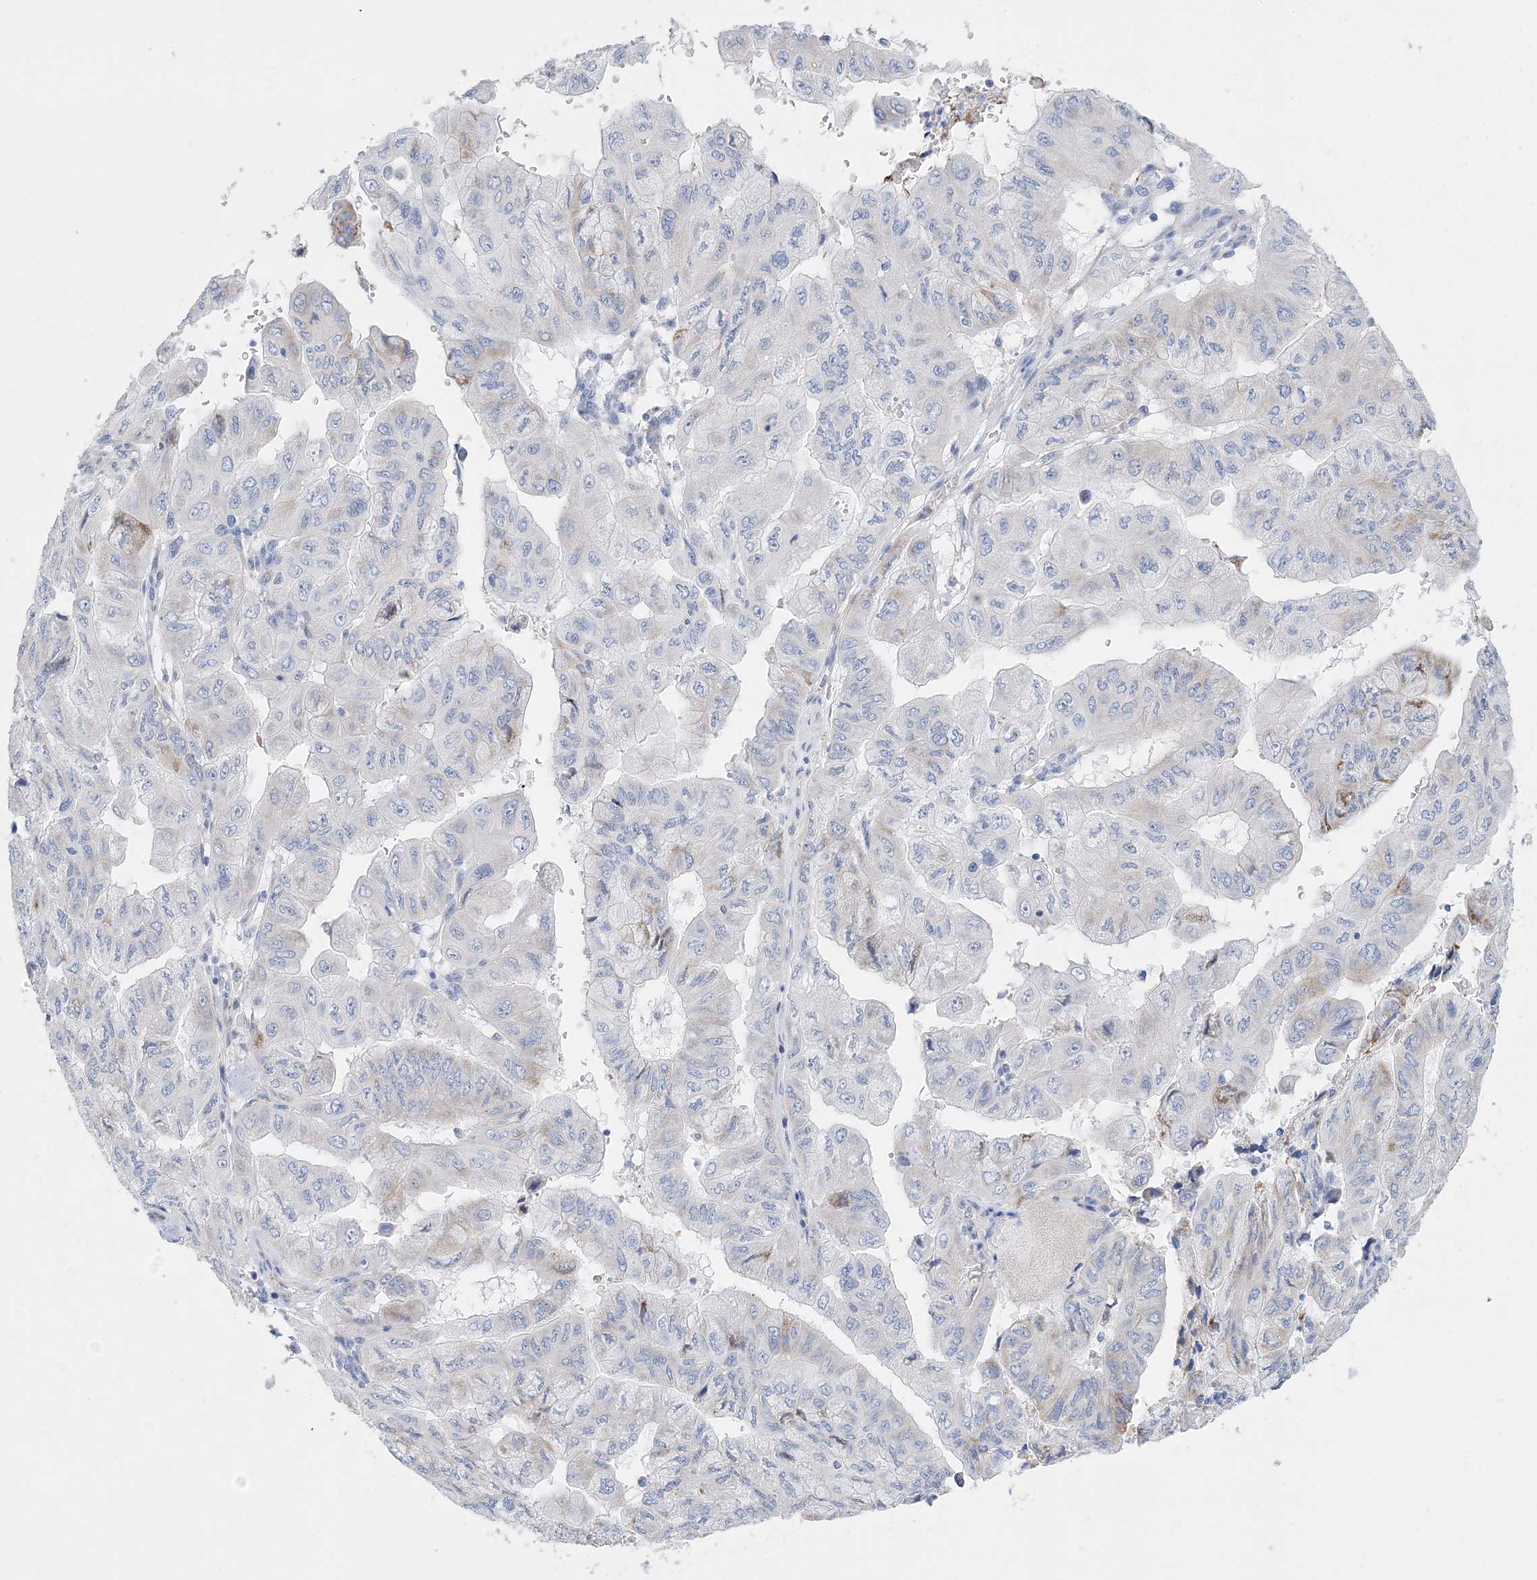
{"staining": {"intensity": "weak", "quantity": "<25%", "location": "cytoplasmic/membranous"}, "tissue": "pancreatic cancer", "cell_type": "Tumor cells", "image_type": "cancer", "snomed": [{"axis": "morphology", "description": "Adenocarcinoma, NOS"}, {"axis": "topography", "description": "Pancreas"}], "caption": "A histopathology image of pancreatic cancer (adenocarcinoma) stained for a protein shows no brown staining in tumor cells. The staining was performed using DAB (3,3'-diaminobenzidine) to visualize the protein expression in brown, while the nuclei were stained in blue with hematoxylin (Magnification: 20x).", "gene": "TSPYL6", "patient": {"sex": "male", "age": 51}}